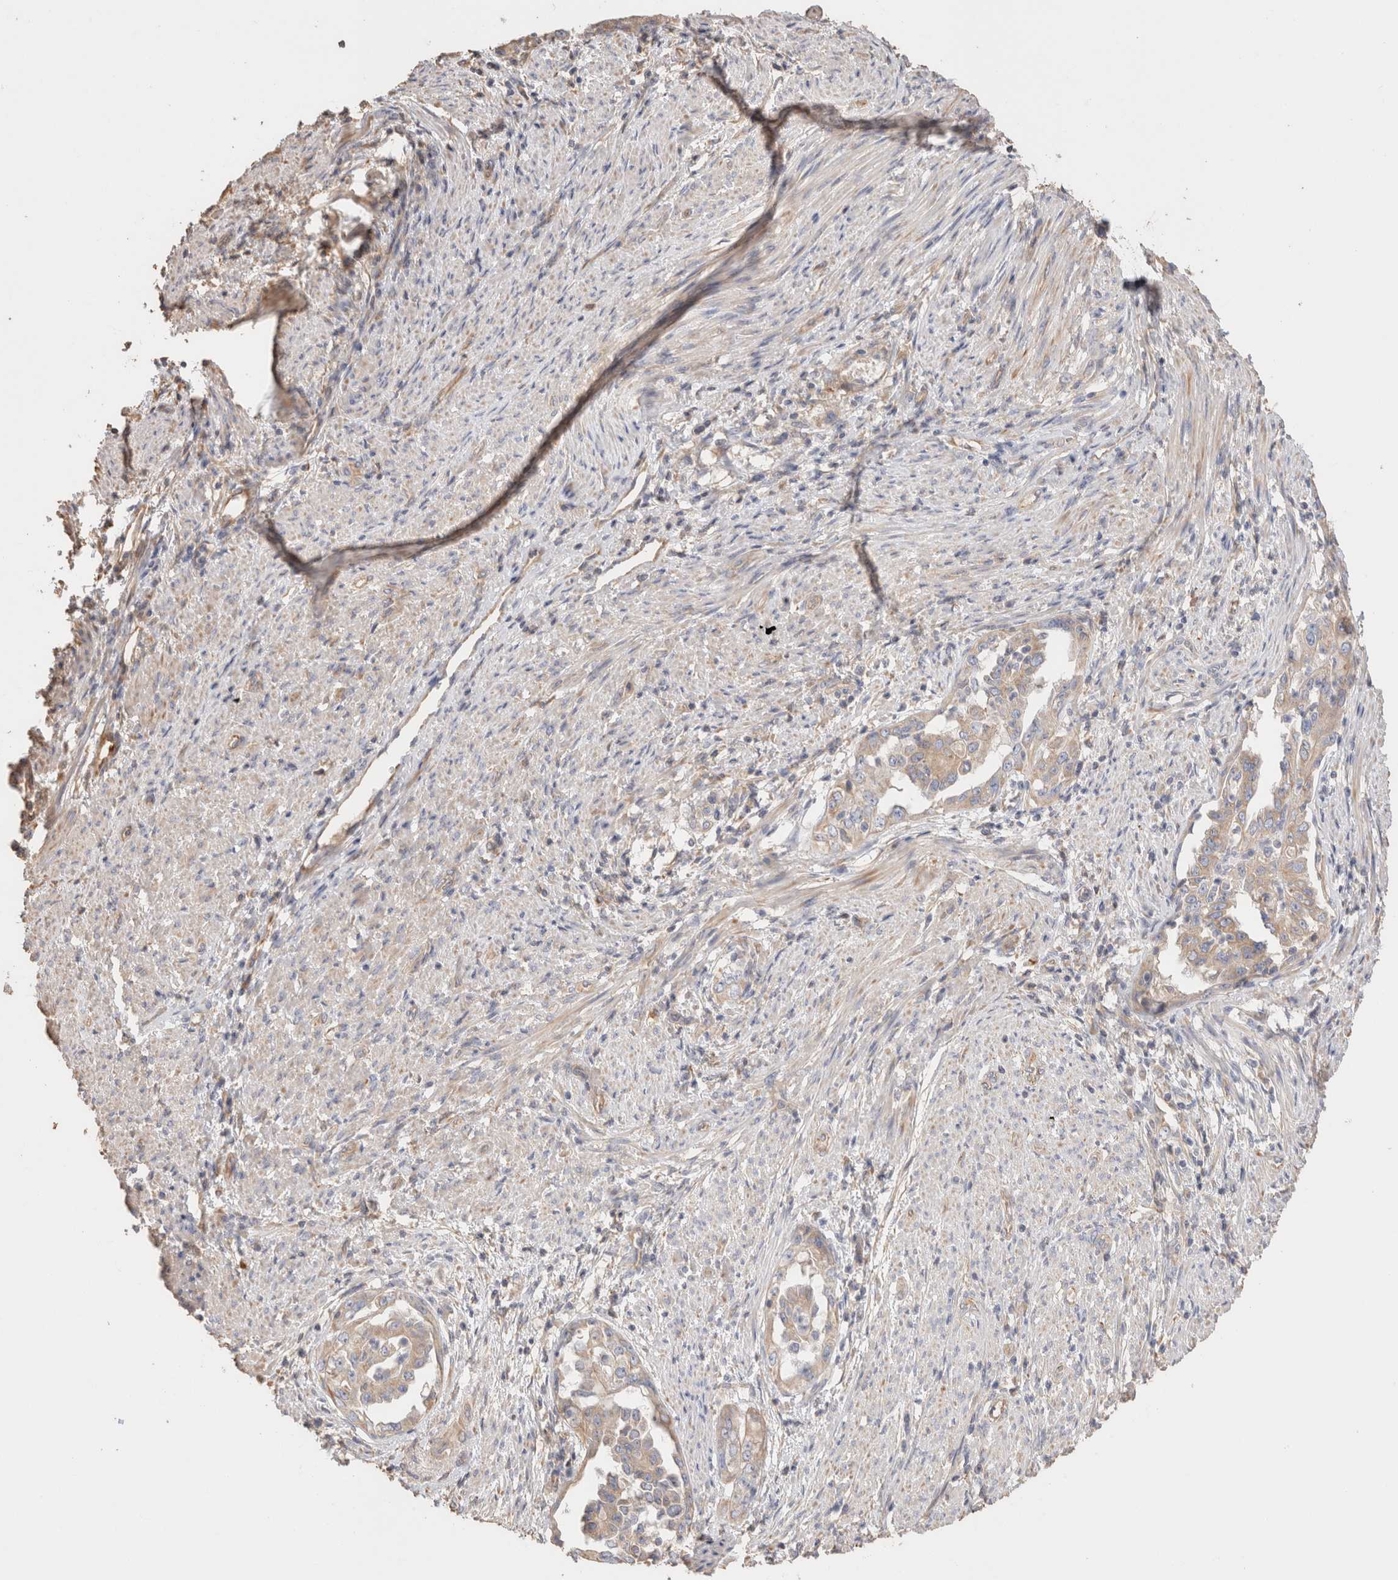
{"staining": {"intensity": "weak", "quantity": ">75%", "location": "cytoplasmic/membranous"}, "tissue": "endometrial cancer", "cell_type": "Tumor cells", "image_type": "cancer", "snomed": [{"axis": "morphology", "description": "Adenocarcinoma, NOS"}, {"axis": "topography", "description": "Endometrium"}], "caption": "Endometrial adenocarcinoma tissue displays weak cytoplasmic/membranous positivity in approximately >75% of tumor cells", "gene": "PROS1", "patient": {"sex": "female", "age": 85}}